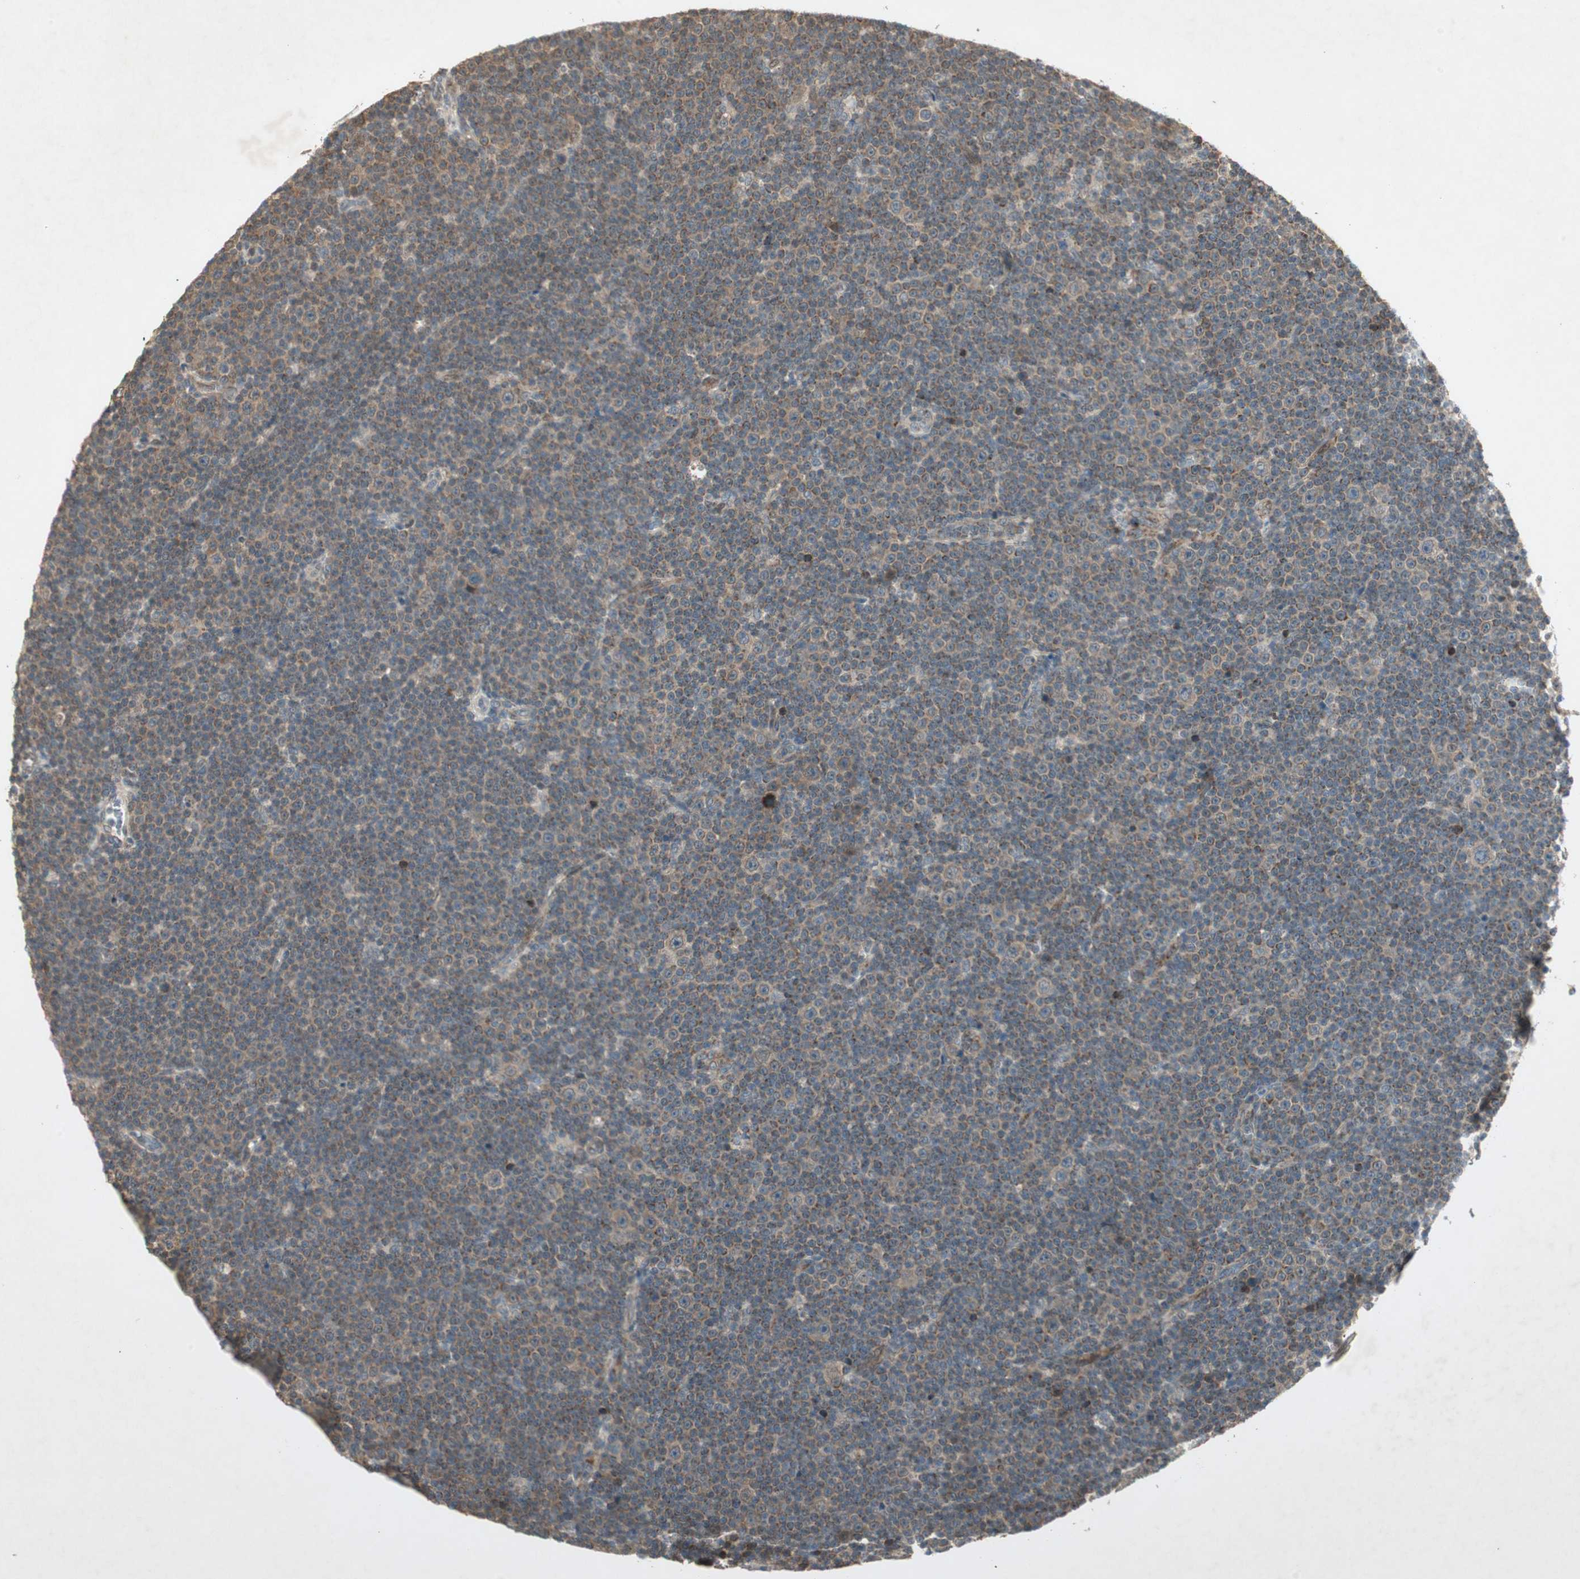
{"staining": {"intensity": "moderate", "quantity": ">75%", "location": "cytoplasmic/membranous"}, "tissue": "lymphoma", "cell_type": "Tumor cells", "image_type": "cancer", "snomed": [{"axis": "morphology", "description": "Malignant lymphoma, non-Hodgkin's type, Low grade"}, {"axis": "topography", "description": "Lymph node"}], "caption": "Lymphoma tissue exhibits moderate cytoplasmic/membranous expression in about >75% of tumor cells, visualized by immunohistochemistry.", "gene": "USP2", "patient": {"sex": "female", "age": 67}}